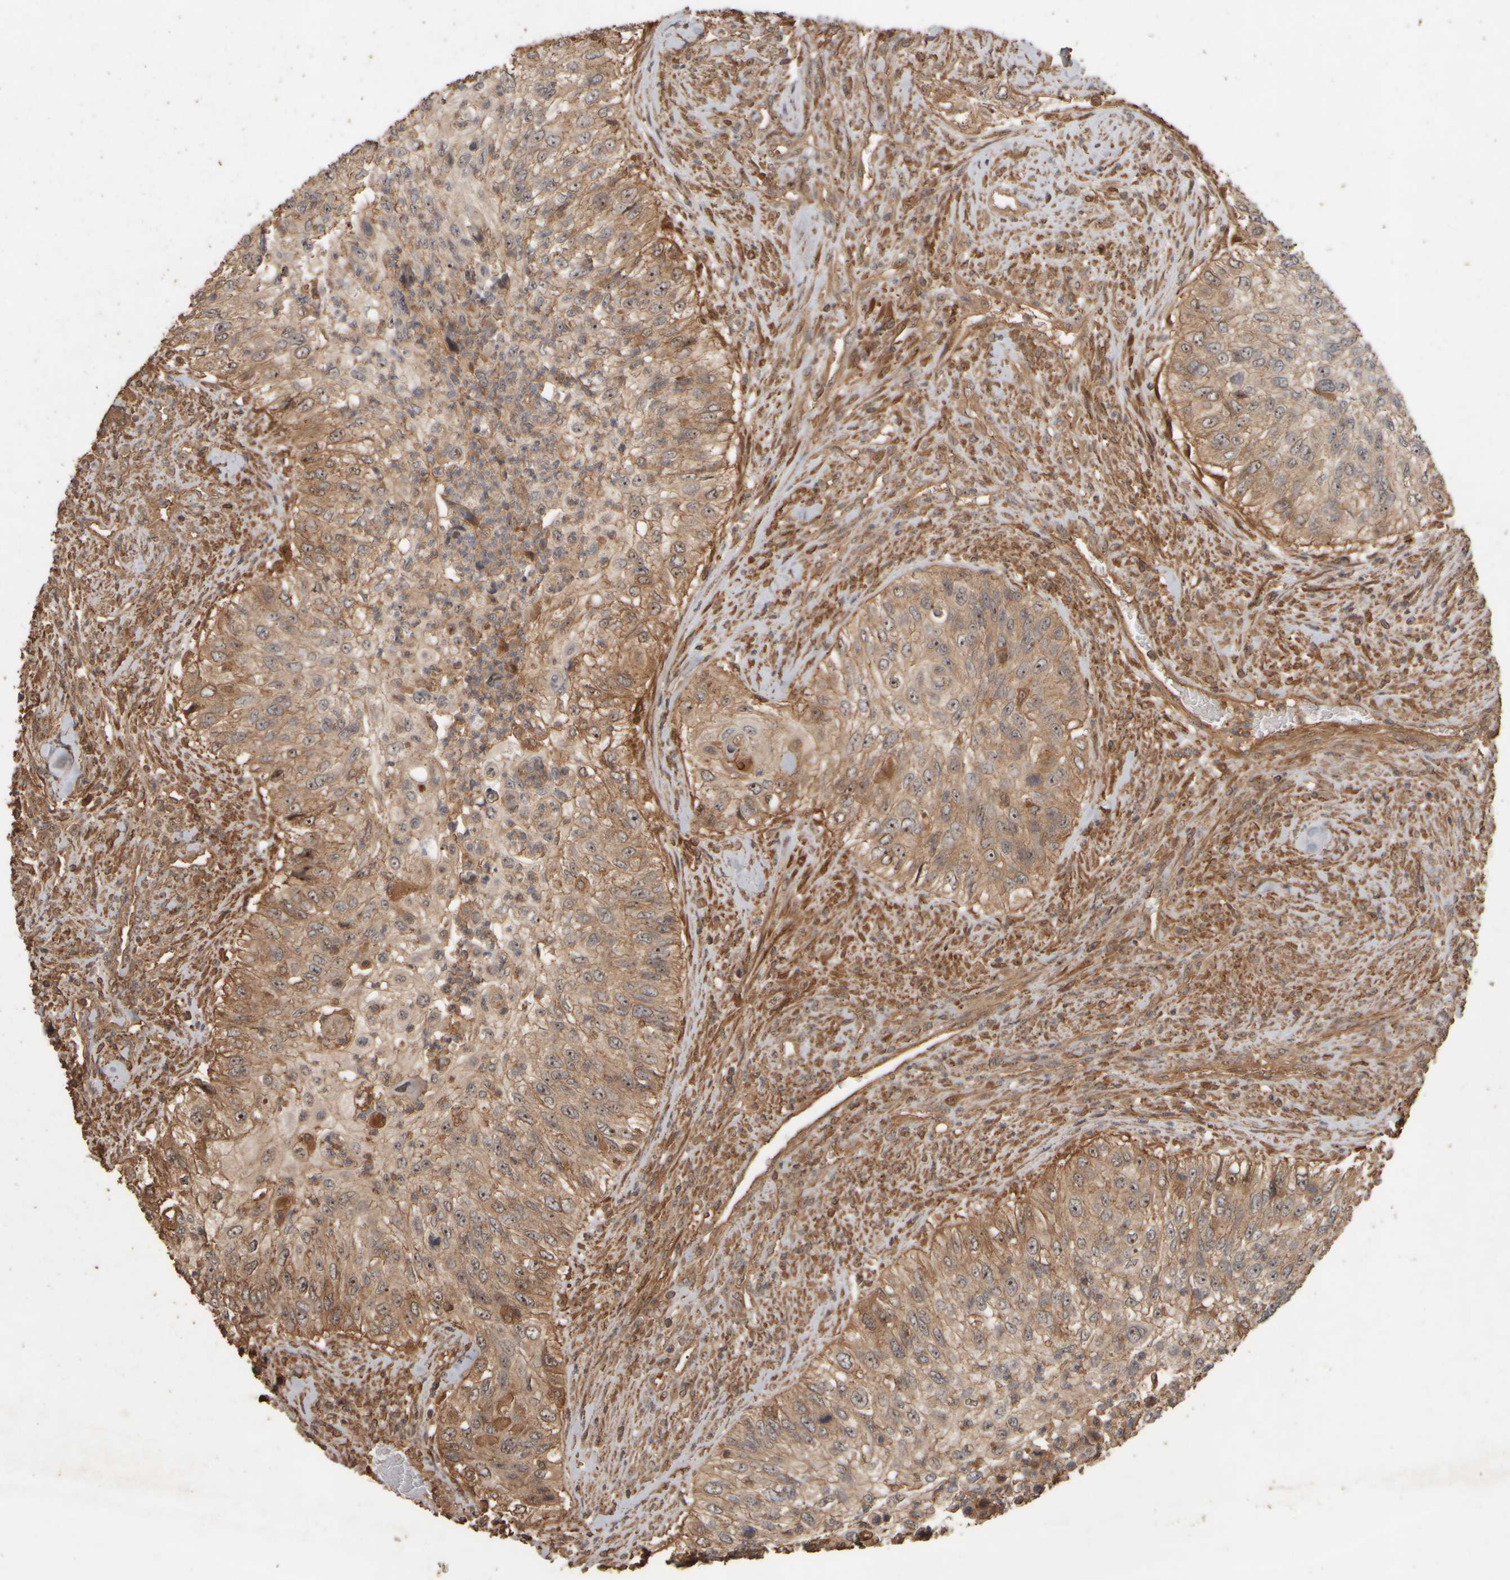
{"staining": {"intensity": "moderate", "quantity": ">75%", "location": "cytoplasmic/membranous,nuclear"}, "tissue": "urothelial cancer", "cell_type": "Tumor cells", "image_type": "cancer", "snomed": [{"axis": "morphology", "description": "Urothelial carcinoma, High grade"}, {"axis": "topography", "description": "Urinary bladder"}], "caption": "Immunohistochemistry (IHC) photomicrograph of neoplastic tissue: urothelial carcinoma (high-grade) stained using IHC reveals medium levels of moderate protein expression localized specifically in the cytoplasmic/membranous and nuclear of tumor cells, appearing as a cytoplasmic/membranous and nuclear brown color.", "gene": "SPHK1", "patient": {"sex": "female", "age": 60}}